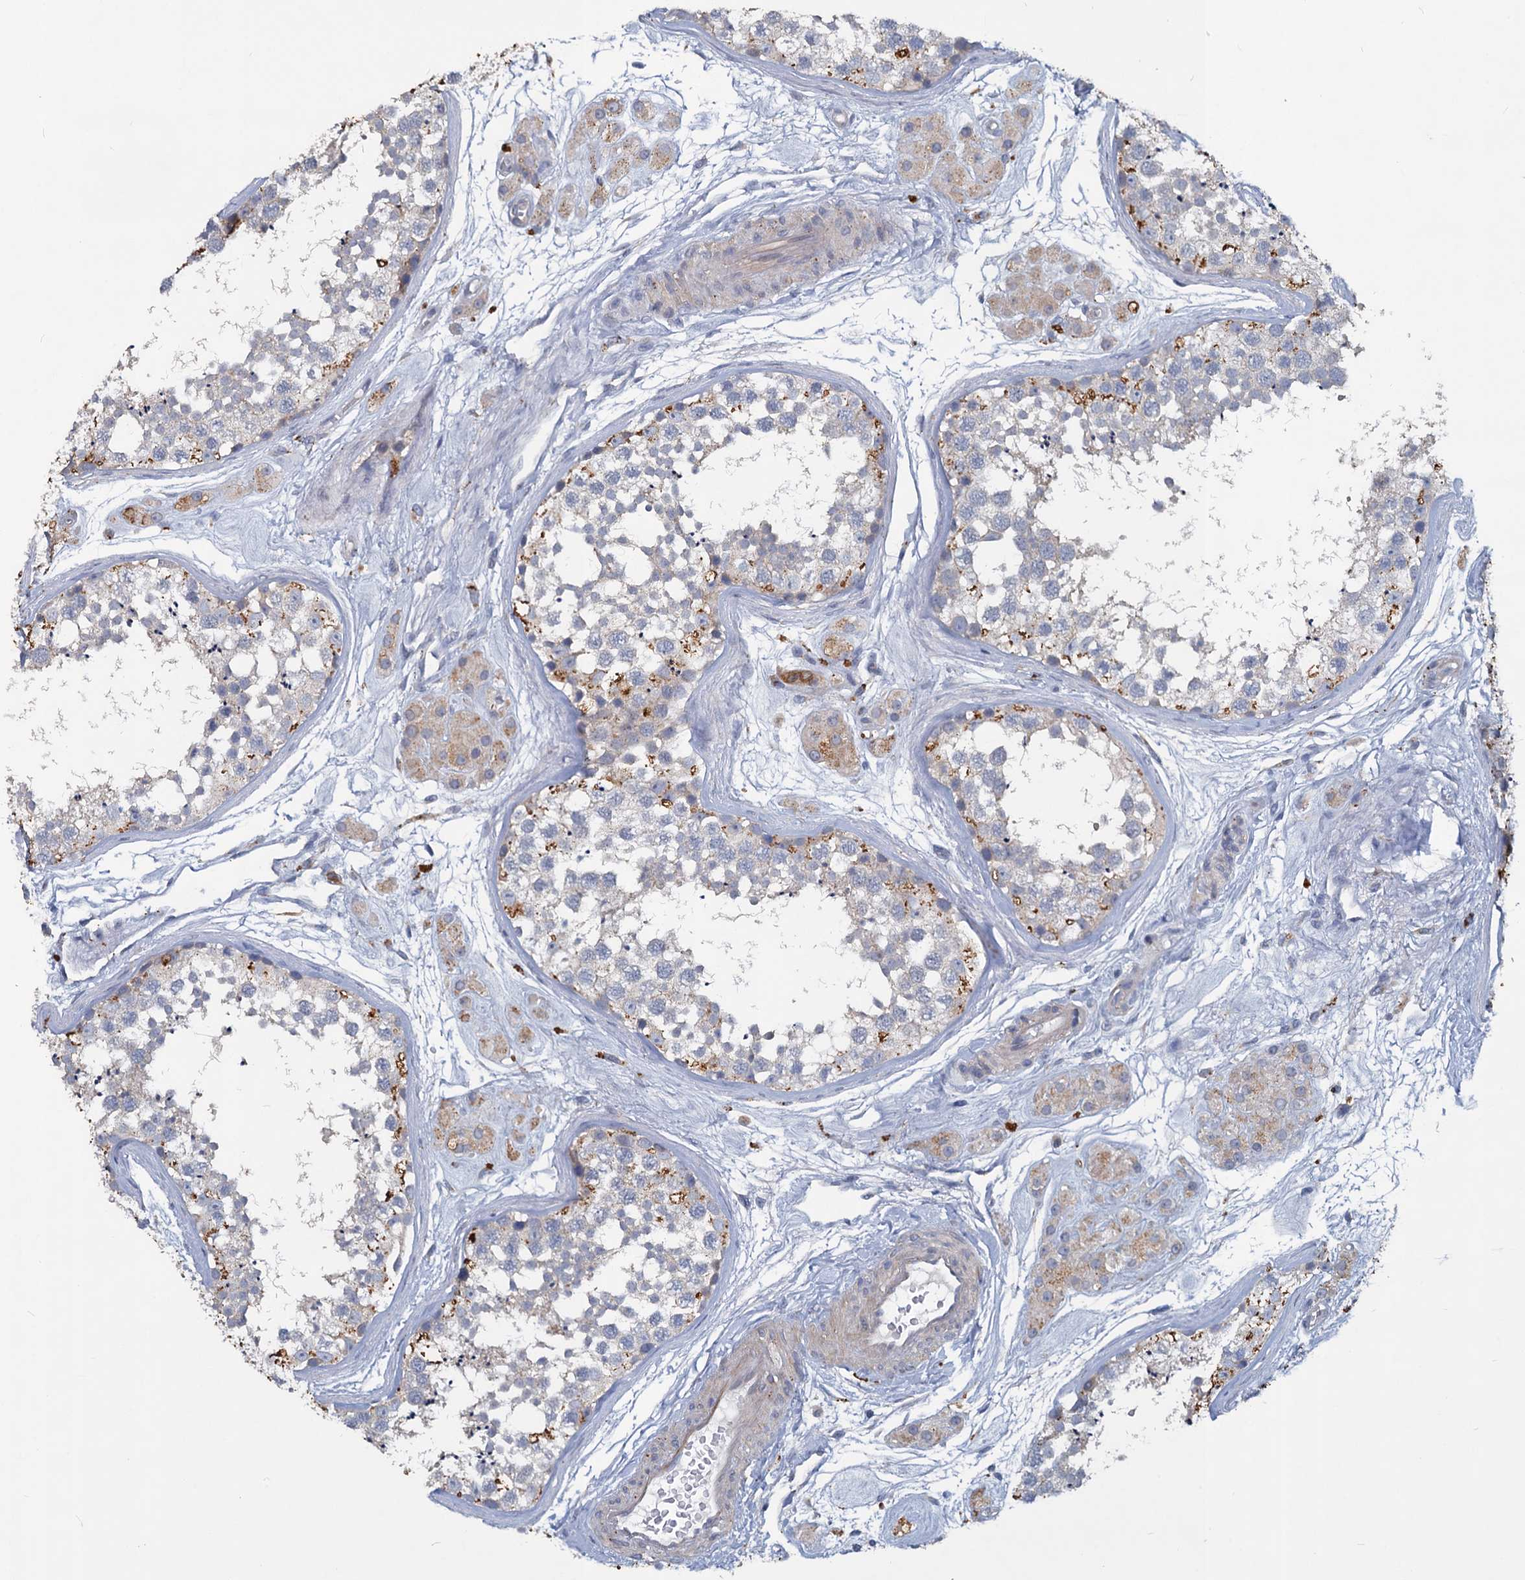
{"staining": {"intensity": "moderate", "quantity": "<25%", "location": "cytoplasmic/membranous"}, "tissue": "testis", "cell_type": "Cells in seminiferous ducts", "image_type": "normal", "snomed": [{"axis": "morphology", "description": "Normal tissue, NOS"}, {"axis": "topography", "description": "Testis"}], "caption": "DAB (3,3'-diaminobenzidine) immunohistochemical staining of benign human testis displays moderate cytoplasmic/membranous protein expression in about <25% of cells in seminiferous ducts.", "gene": "SLC2A7", "patient": {"sex": "male", "age": 56}}